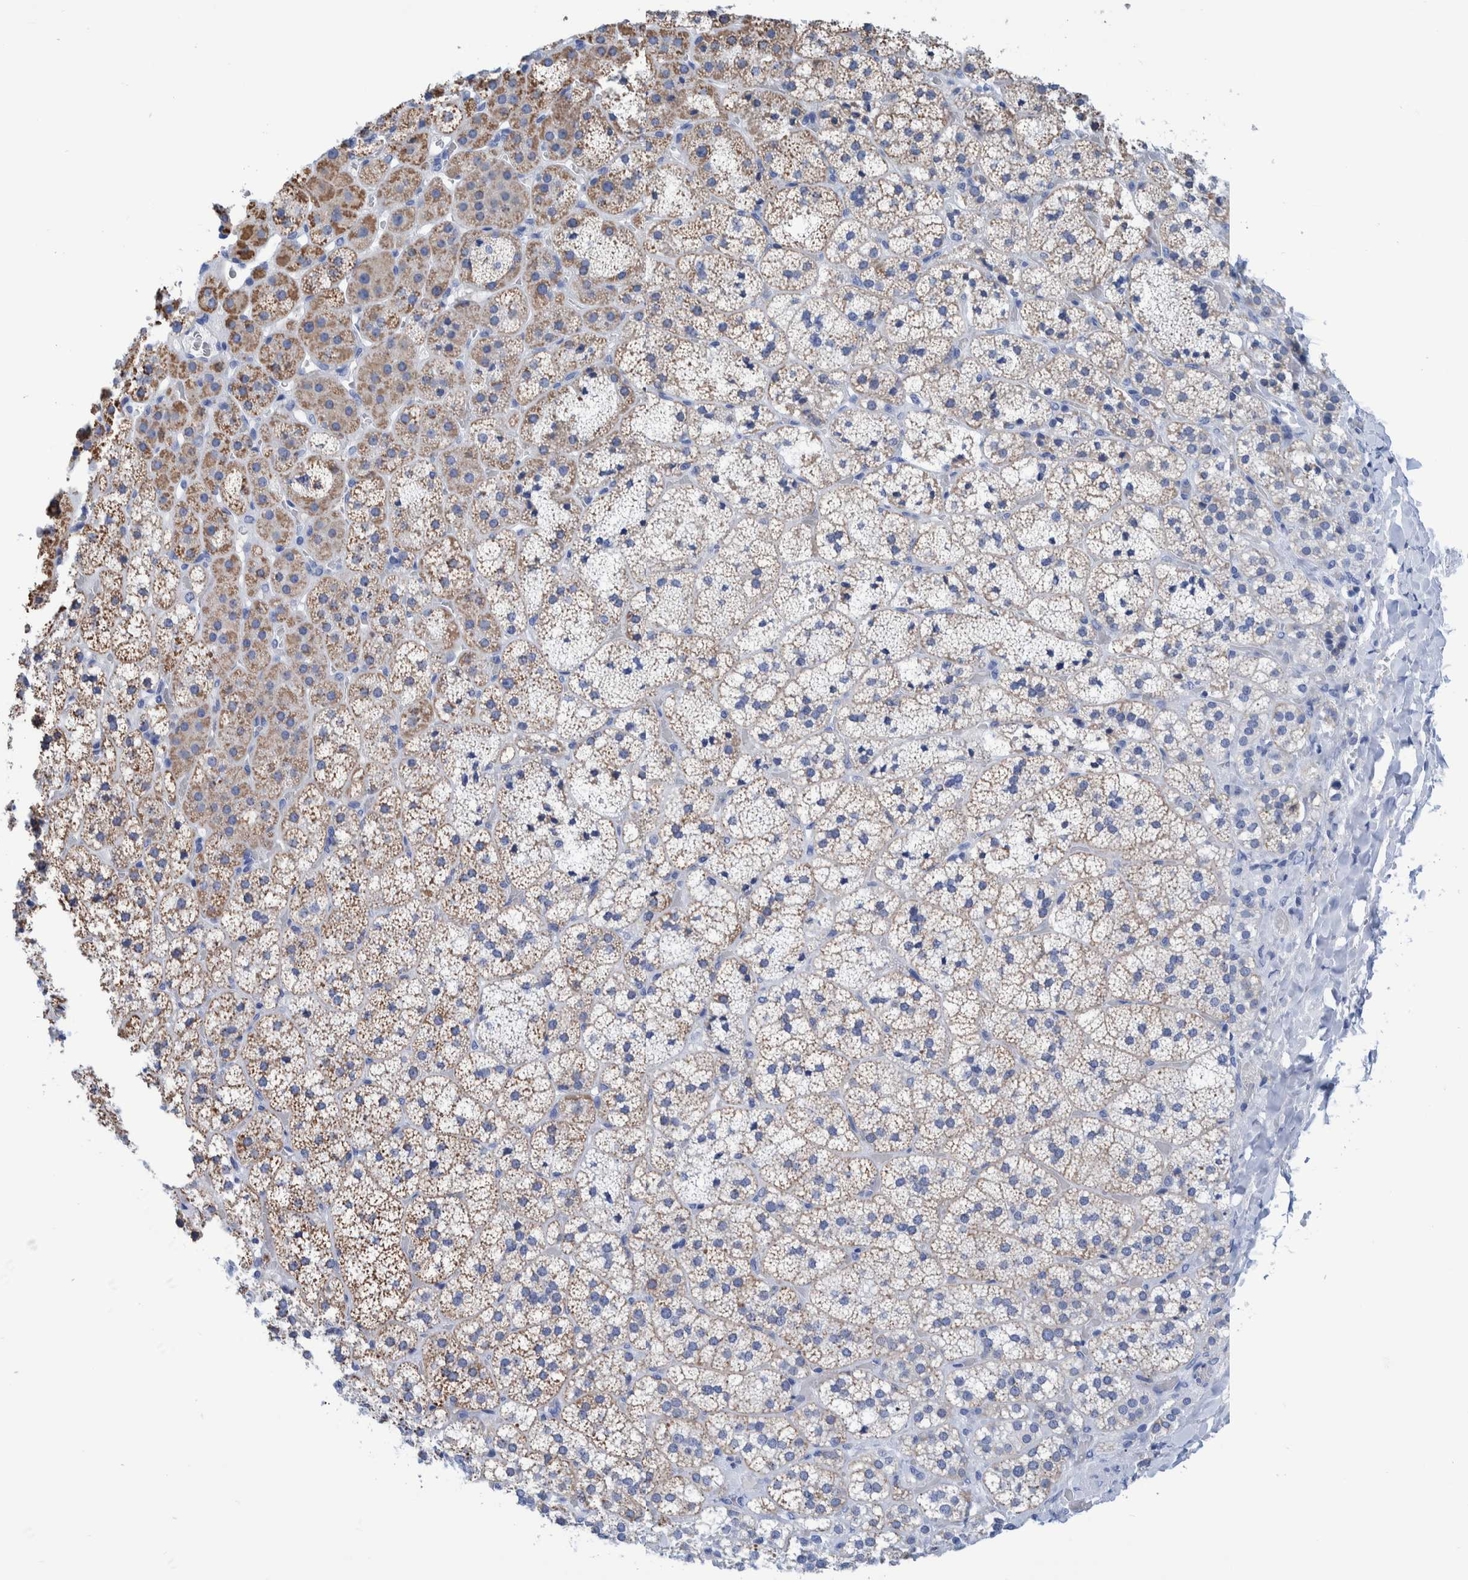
{"staining": {"intensity": "moderate", "quantity": "<25%", "location": "cytoplasmic/membranous"}, "tissue": "adrenal gland", "cell_type": "Glandular cells", "image_type": "normal", "snomed": [{"axis": "morphology", "description": "Normal tissue, NOS"}, {"axis": "topography", "description": "Adrenal gland"}], "caption": "About <25% of glandular cells in normal adrenal gland reveal moderate cytoplasmic/membranous protein positivity as visualized by brown immunohistochemical staining.", "gene": "KRT14", "patient": {"sex": "female", "age": 44}}